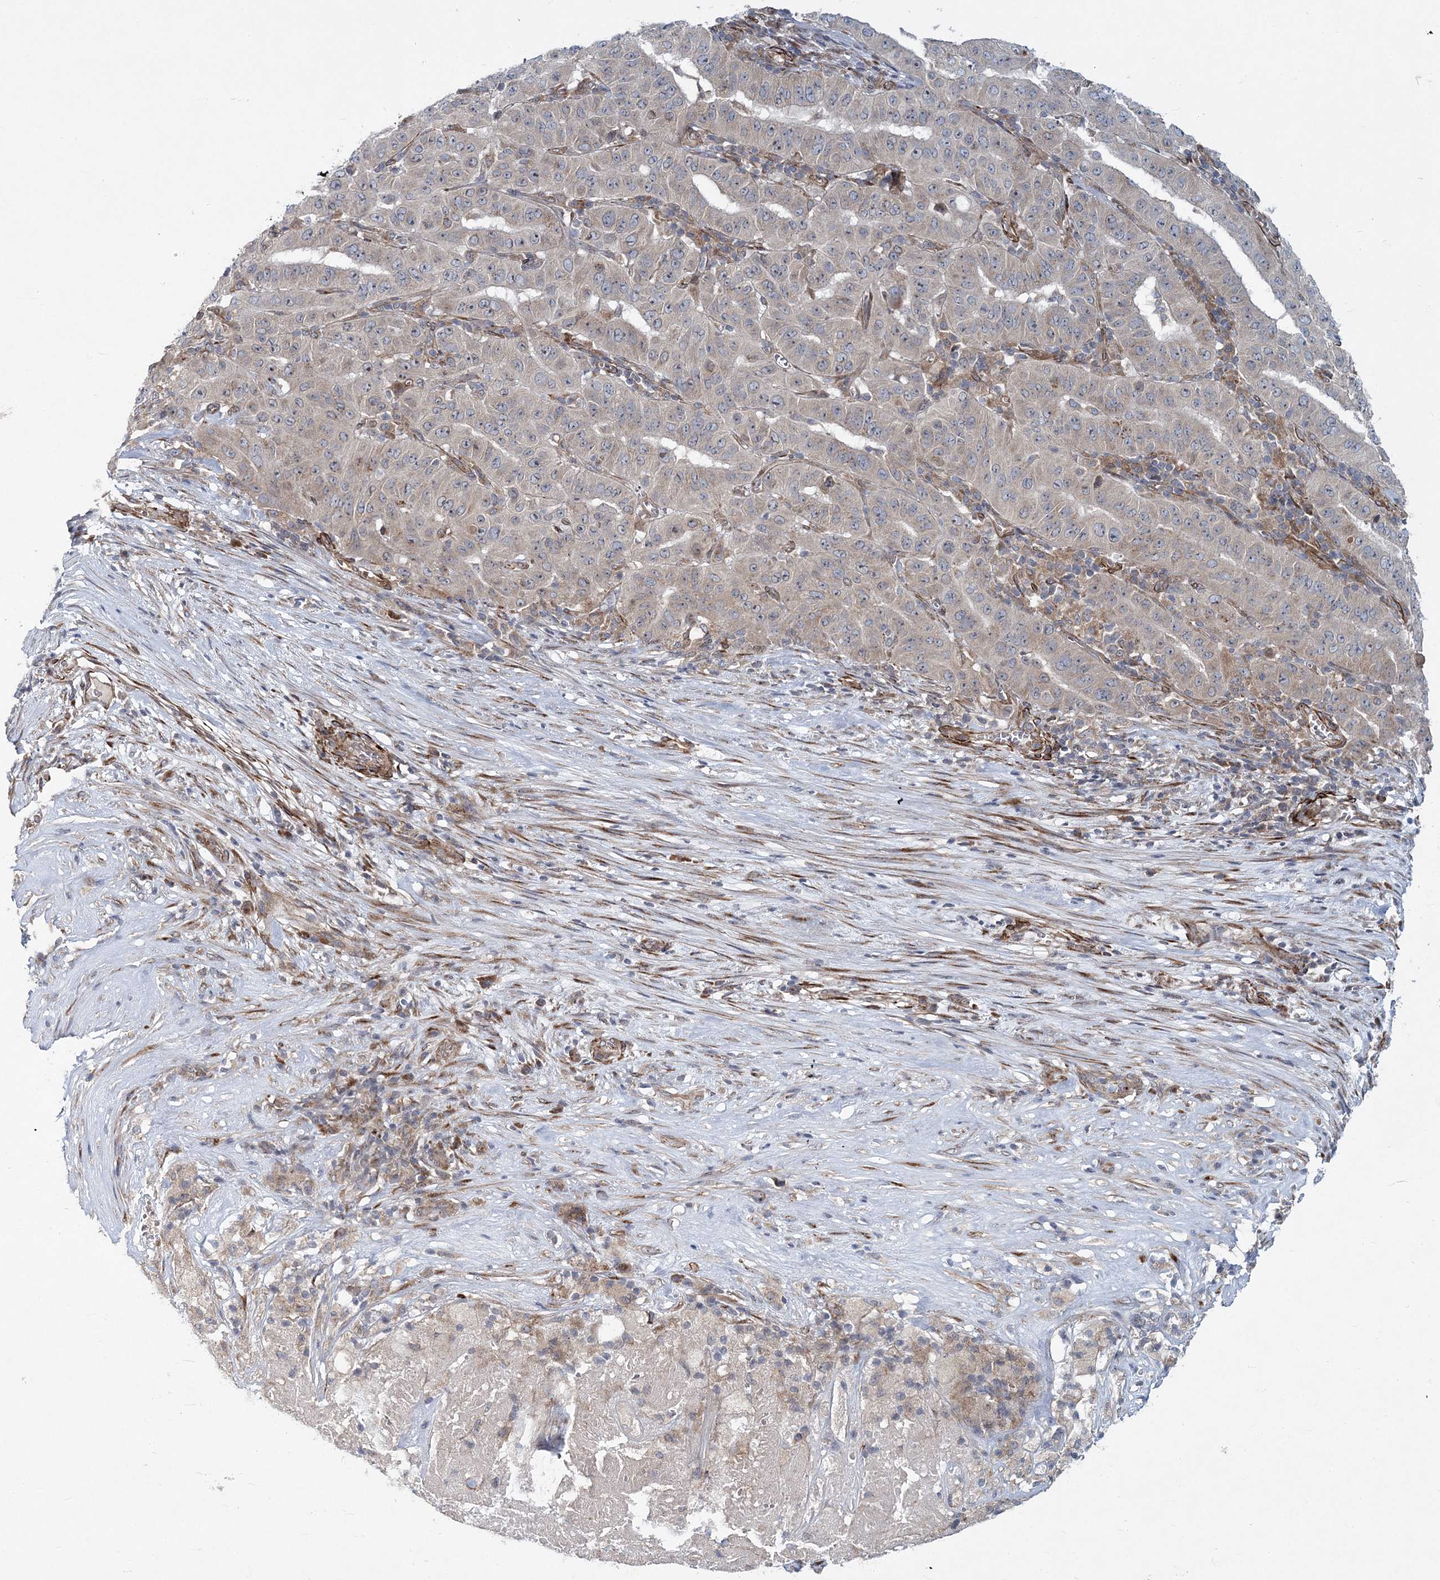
{"staining": {"intensity": "negative", "quantity": "none", "location": "none"}, "tissue": "pancreatic cancer", "cell_type": "Tumor cells", "image_type": "cancer", "snomed": [{"axis": "morphology", "description": "Adenocarcinoma, NOS"}, {"axis": "topography", "description": "Pancreas"}], "caption": "This histopathology image is of pancreatic adenocarcinoma stained with IHC to label a protein in brown with the nuclei are counter-stained blue. There is no staining in tumor cells. (DAB (3,3'-diaminobenzidine) IHC, high magnification).", "gene": "NBAS", "patient": {"sex": "male", "age": 63}}